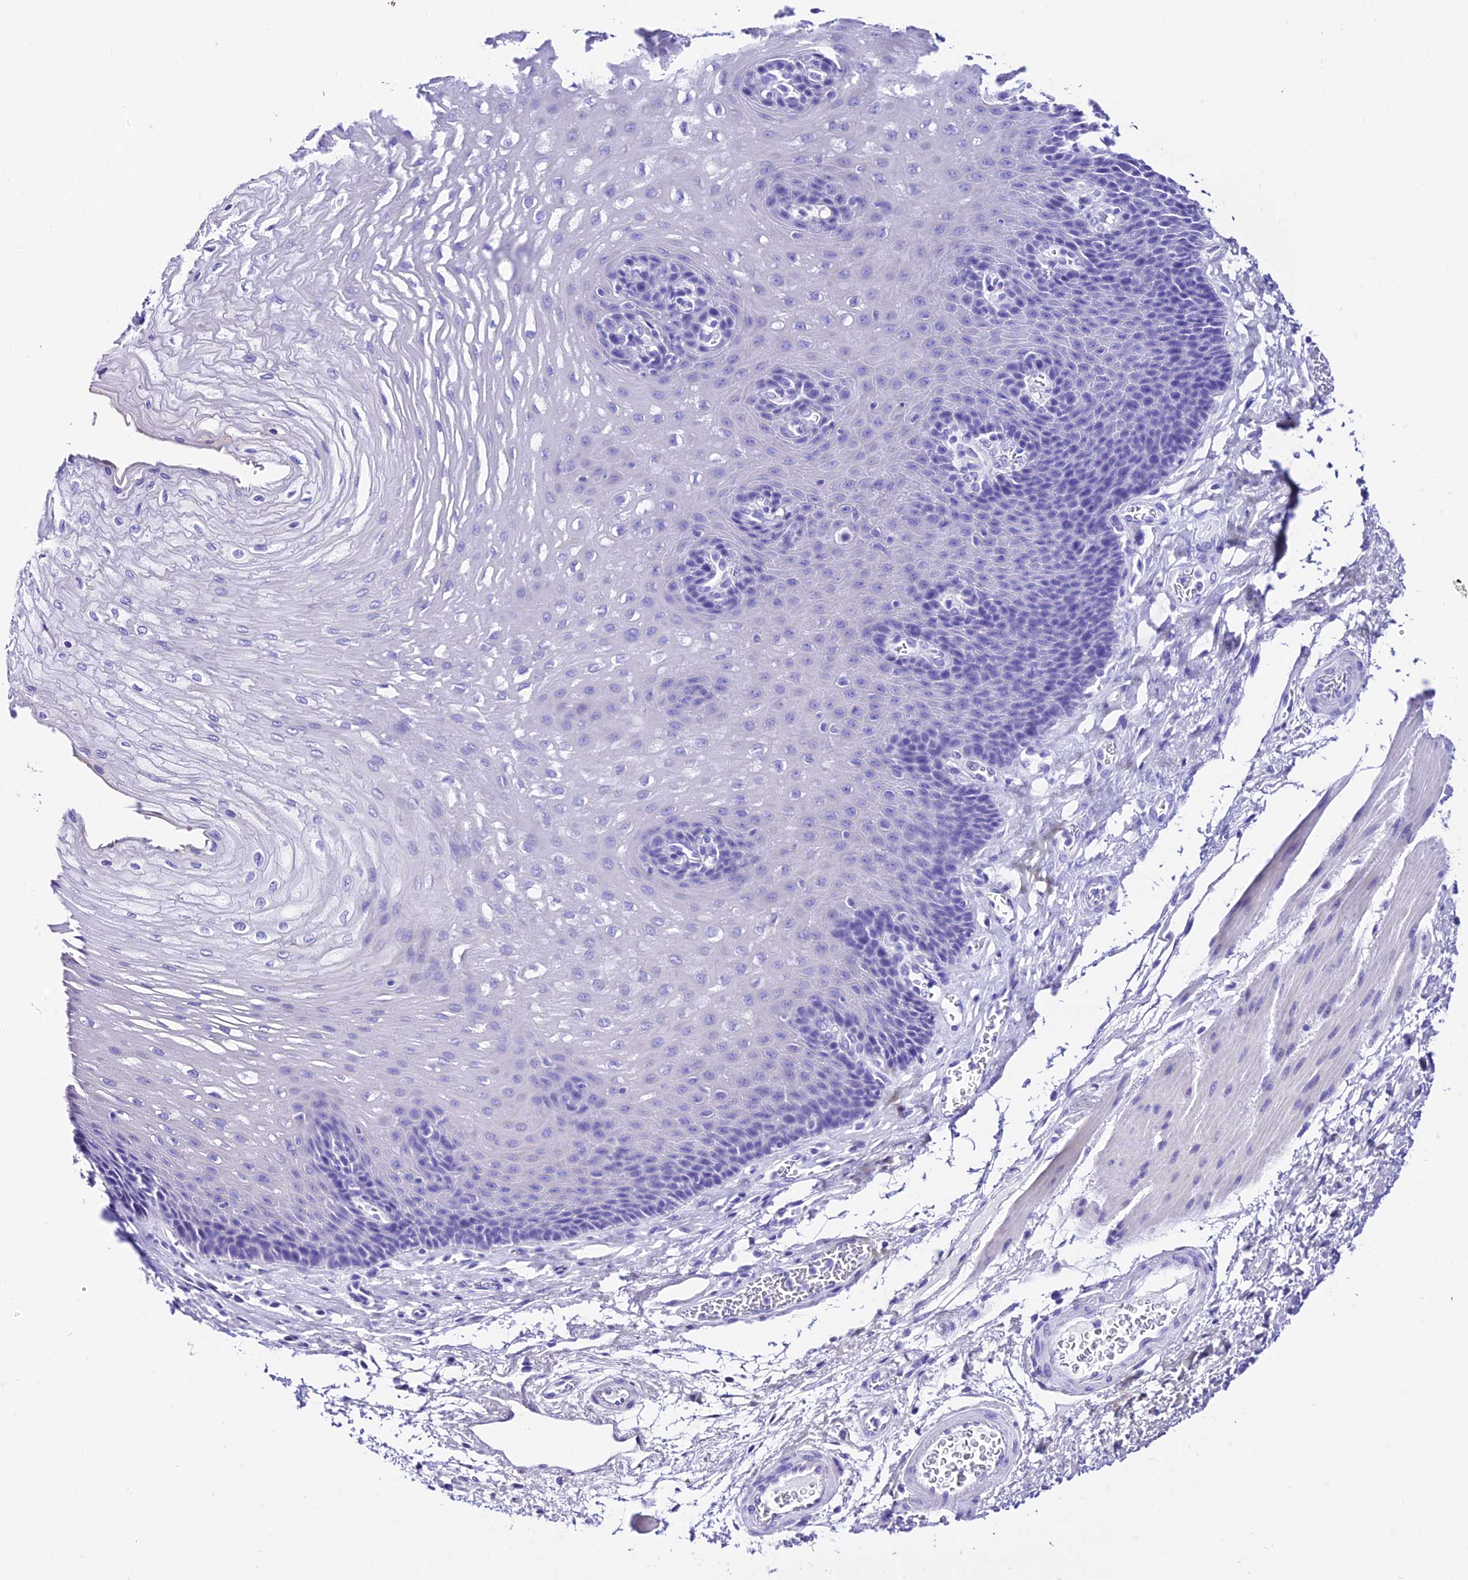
{"staining": {"intensity": "negative", "quantity": "none", "location": "none"}, "tissue": "esophagus", "cell_type": "Squamous epithelial cells", "image_type": "normal", "snomed": [{"axis": "morphology", "description": "Normal tissue, NOS"}, {"axis": "topography", "description": "Esophagus"}], "caption": "IHC of benign human esophagus reveals no positivity in squamous epithelial cells. Brightfield microscopy of immunohistochemistry stained with DAB (3,3'-diaminobenzidine) (brown) and hematoxylin (blue), captured at high magnification.", "gene": "TRMT44", "patient": {"sex": "female", "age": 72}}